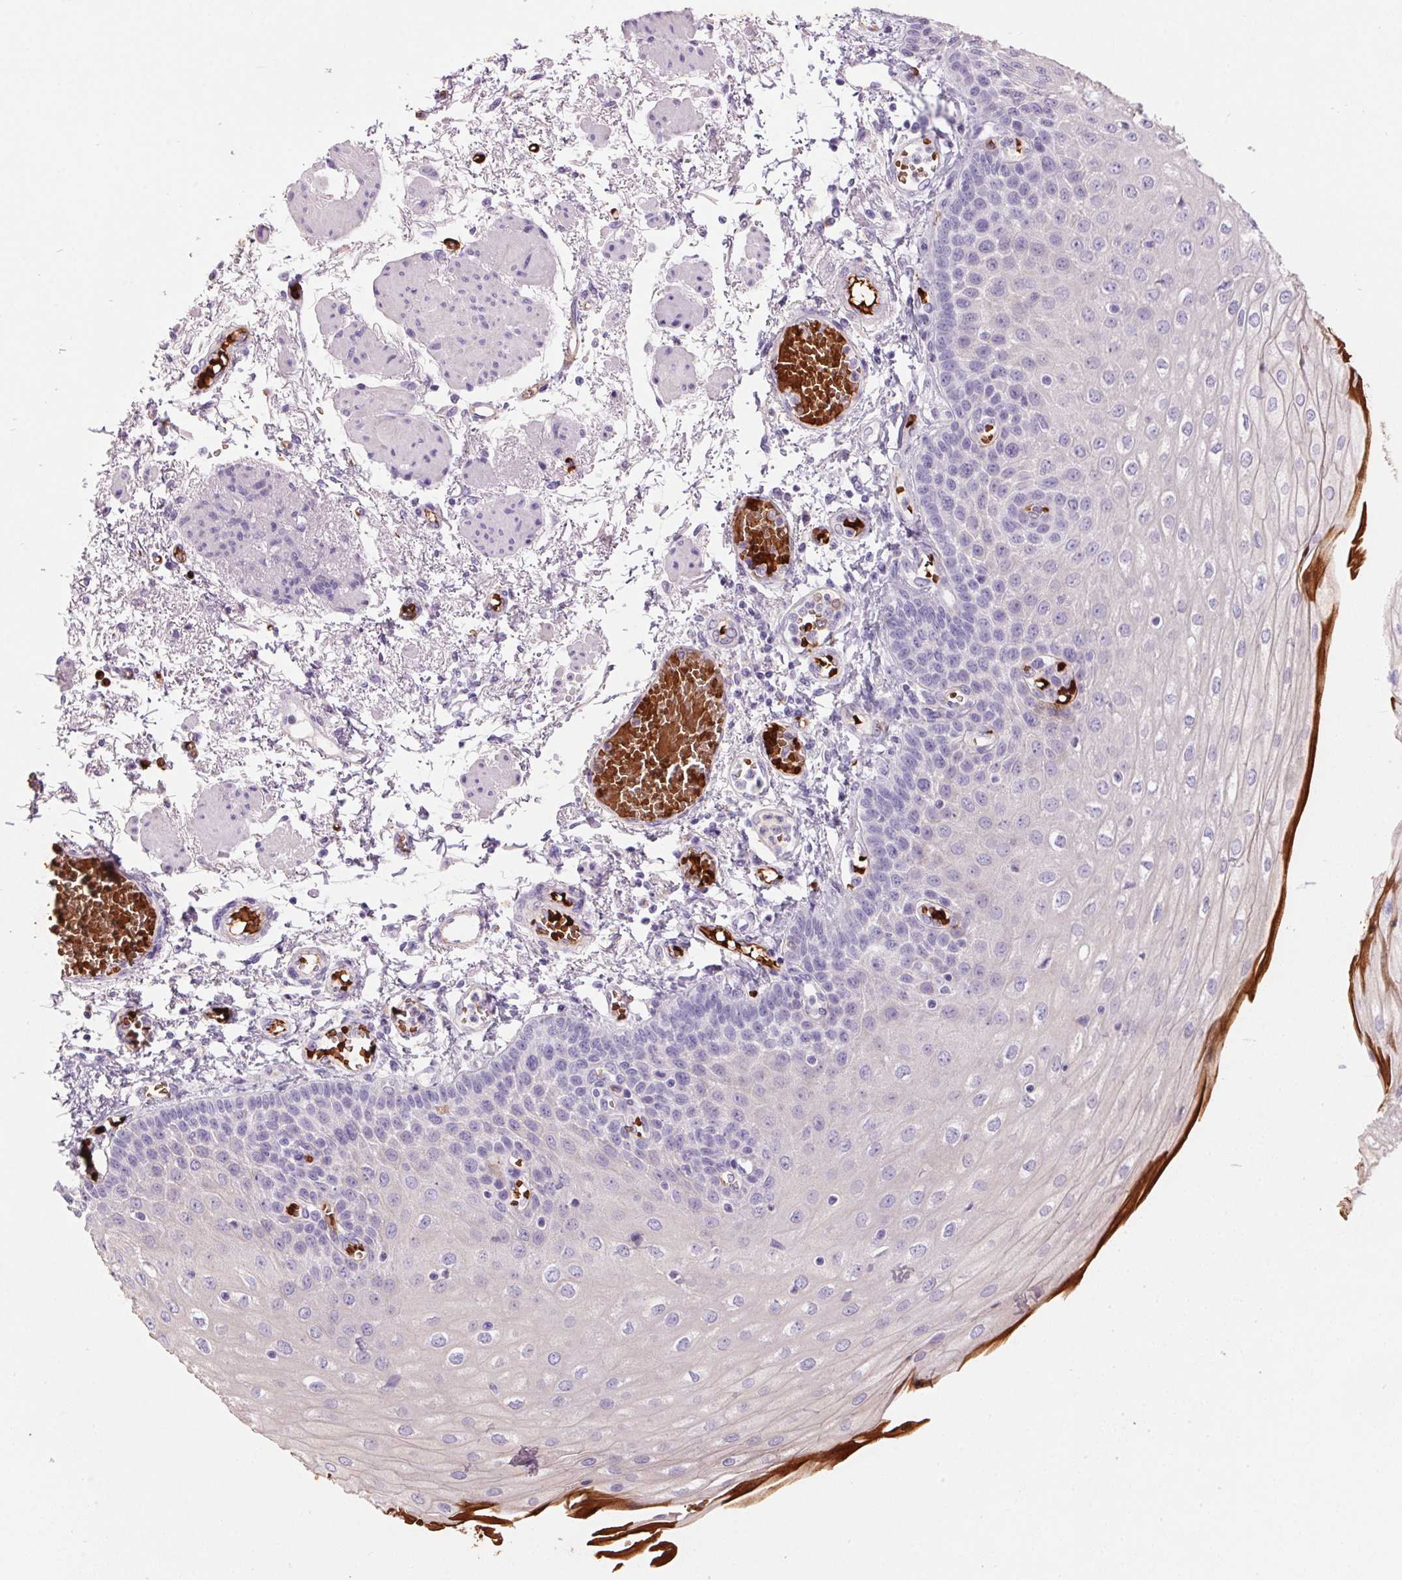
{"staining": {"intensity": "moderate", "quantity": "<25%", "location": "cytoplasmic/membranous"}, "tissue": "esophagus", "cell_type": "Squamous epithelial cells", "image_type": "normal", "snomed": [{"axis": "morphology", "description": "Normal tissue, NOS"}, {"axis": "morphology", "description": "Adenocarcinoma, NOS"}, {"axis": "topography", "description": "Esophagus"}], "caption": "Immunohistochemical staining of unremarkable esophagus exhibits <25% levels of moderate cytoplasmic/membranous protein positivity in approximately <25% of squamous epithelial cells.", "gene": "HBQ1", "patient": {"sex": "male", "age": 81}}